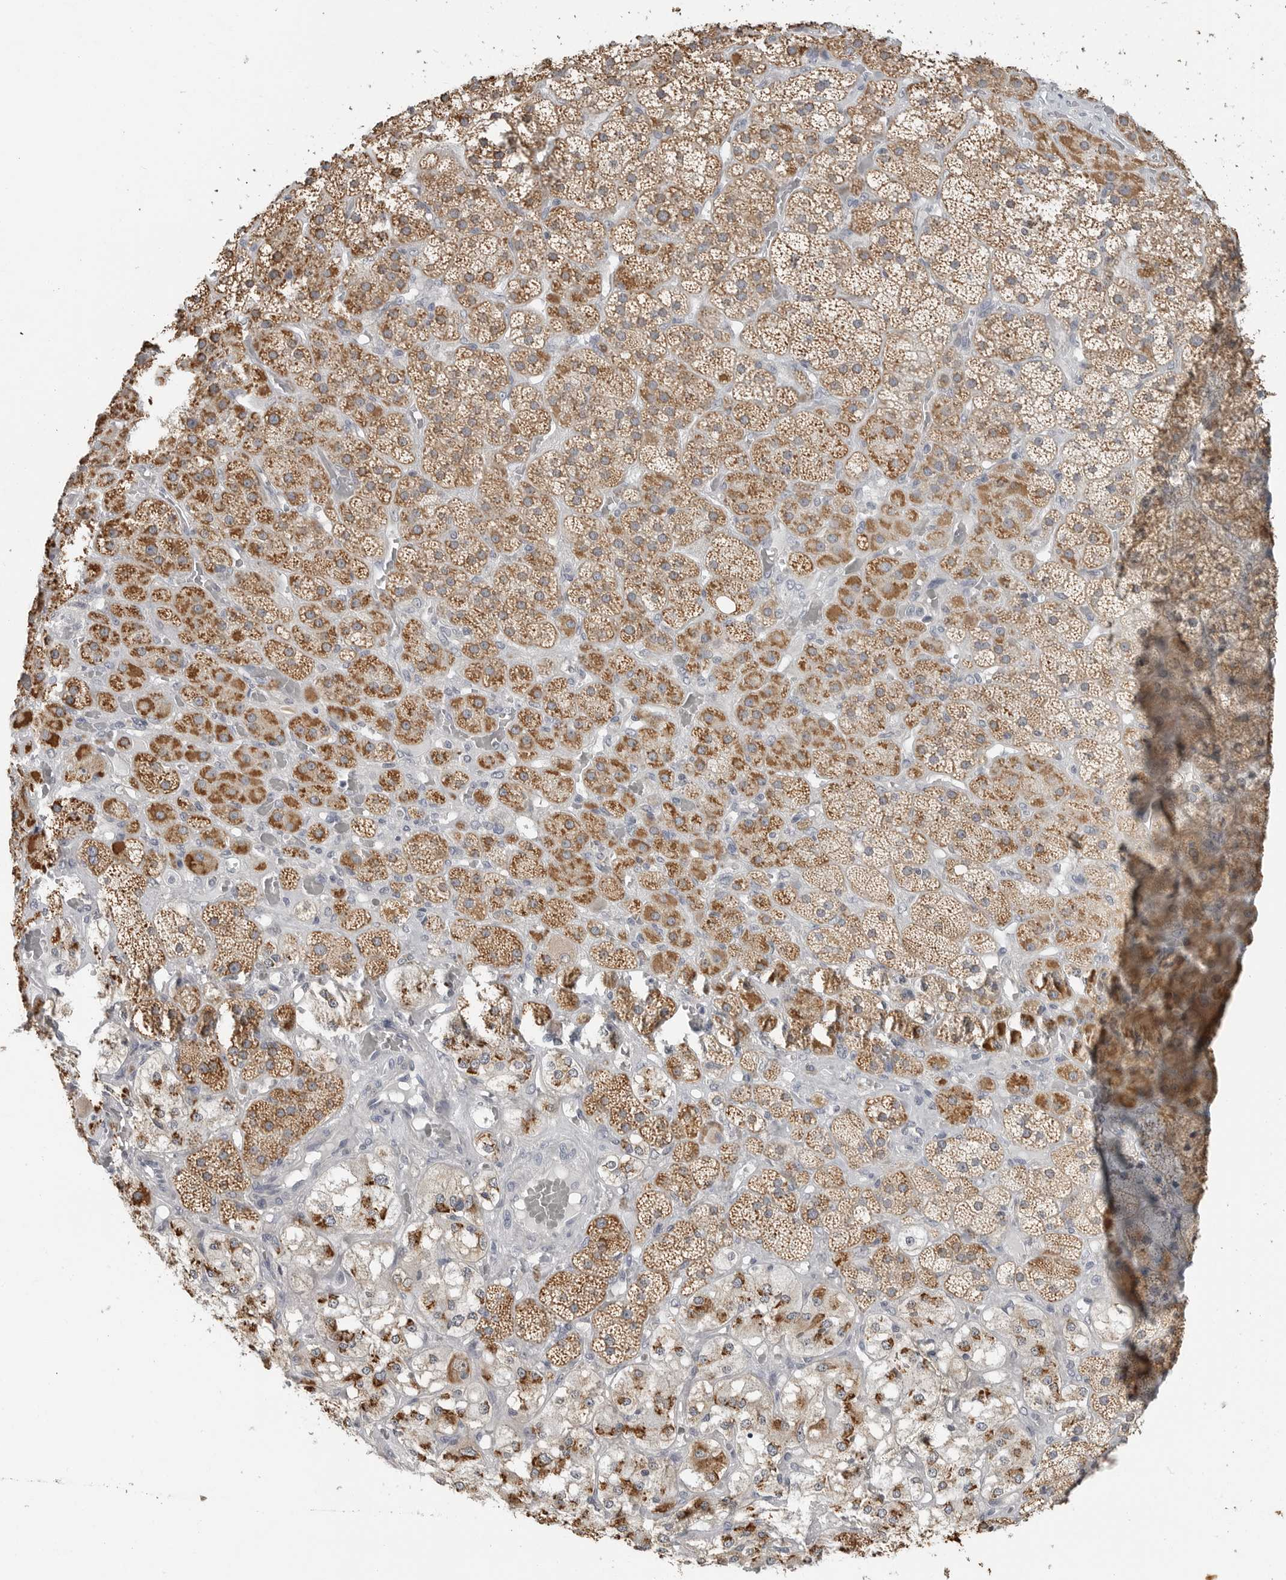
{"staining": {"intensity": "moderate", "quantity": ">75%", "location": "cytoplasmic/membranous"}, "tissue": "adrenal gland", "cell_type": "Glandular cells", "image_type": "normal", "snomed": [{"axis": "morphology", "description": "Normal tissue, NOS"}, {"axis": "topography", "description": "Adrenal gland"}], "caption": "DAB (3,3'-diaminobenzidine) immunohistochemical staining of benign adrenal gland reveals moderate cytoplasmic/membranous protein staining in approximately >75% of glandular cells.", "gene": "IL12RB2", "patient": {"sex": "male", "age": 57}}